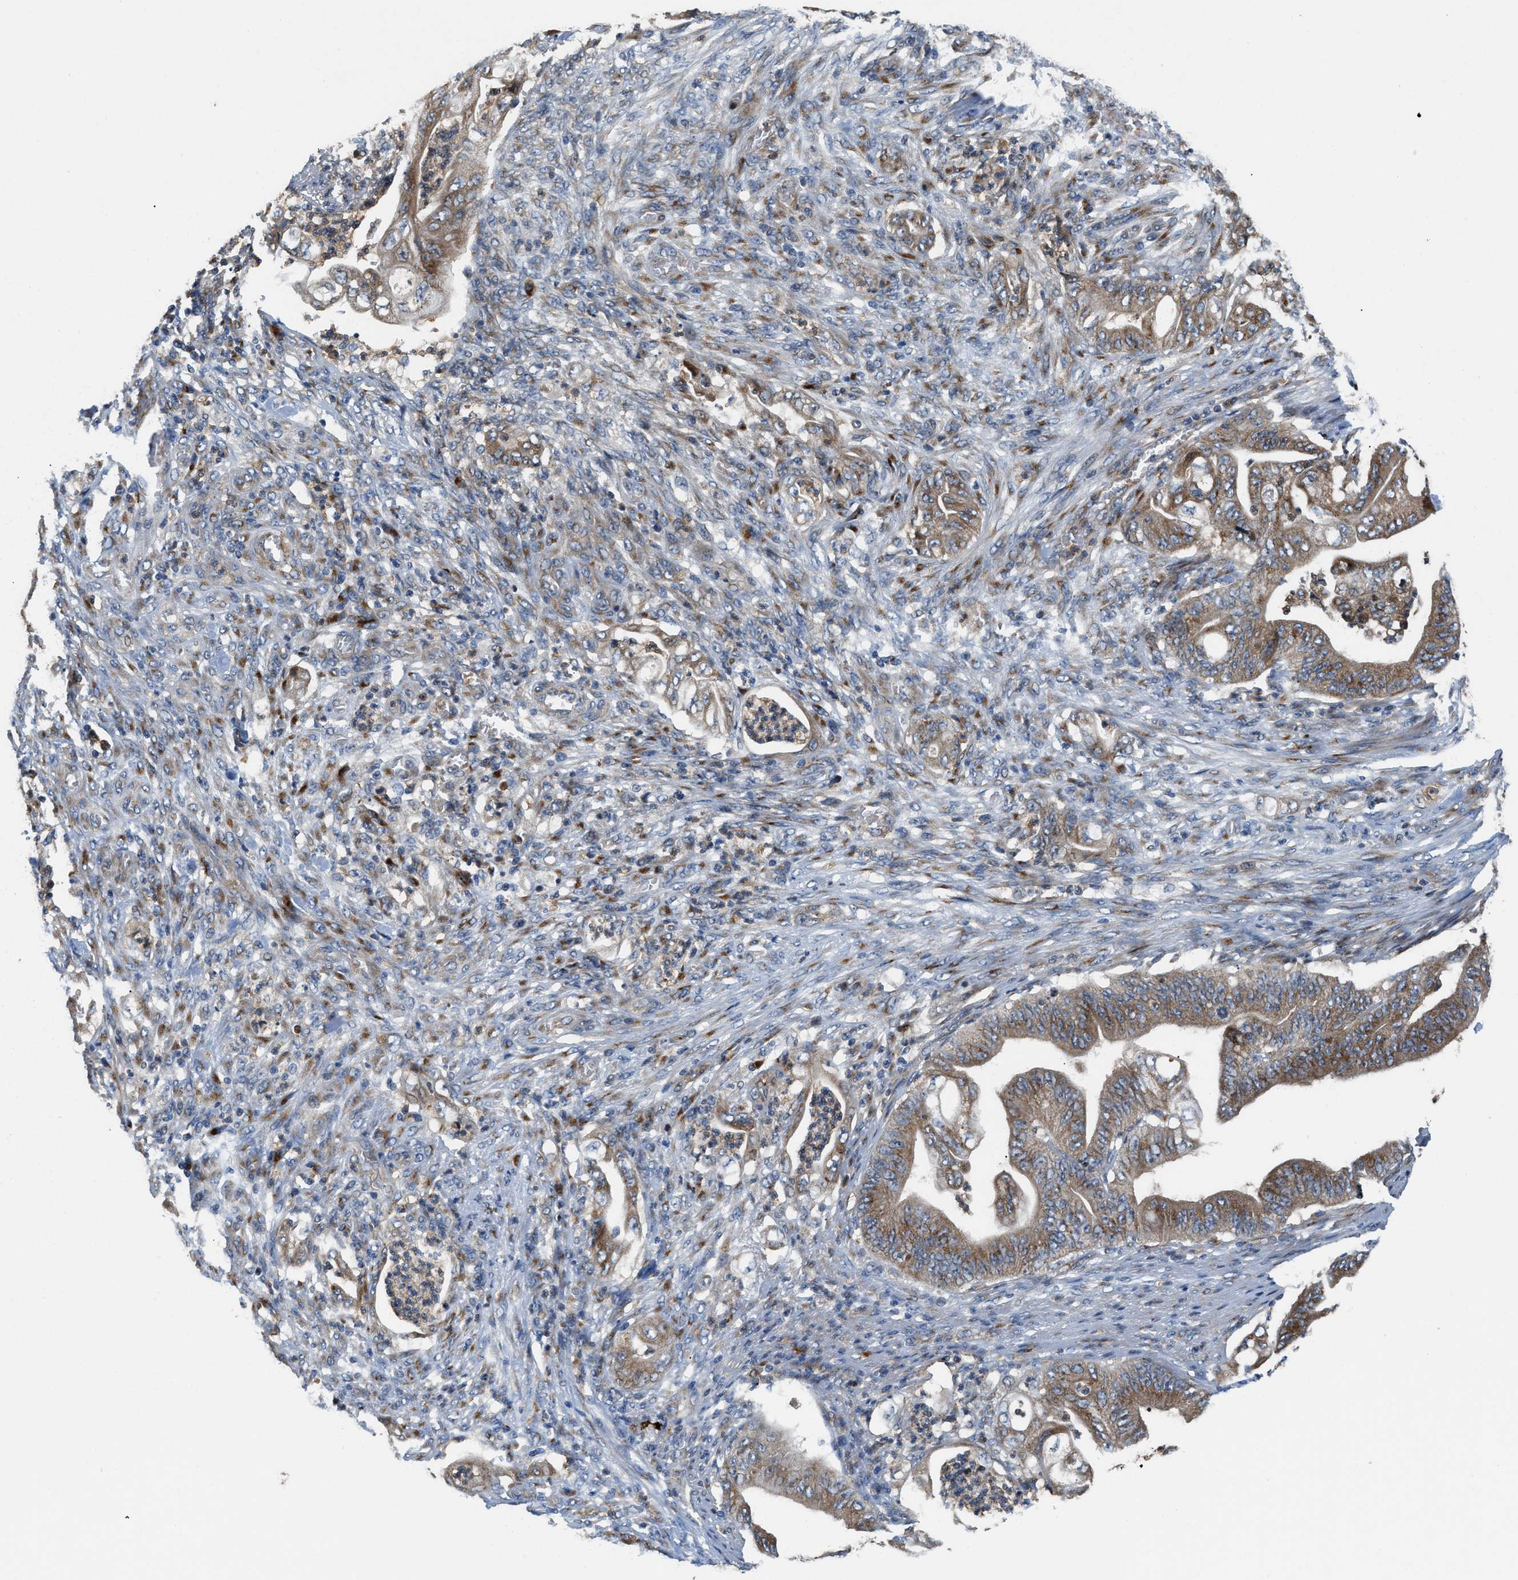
{"staining": {"intensity": "moderate", "quantity": ">75%", "location": "cytoplasmic/membranous"}, "tissue": "stomach cancer", "cell_type": "Tumor cells", "image_type": "cancer", "snomed": [{"axis": "morphology", "description": "Adenocarcinoma, NOS"}, {"axis": "topography", "description": "Stomach"}], "caption": "The histopathology image demonstrates staining of adenocarcinoma (stomach), revealing moderate cytoplasmic/membranous protein staining (brown color) within tumor cells.", "gene": "FUT8", "patient": {"sex": "female", "age": 73}}